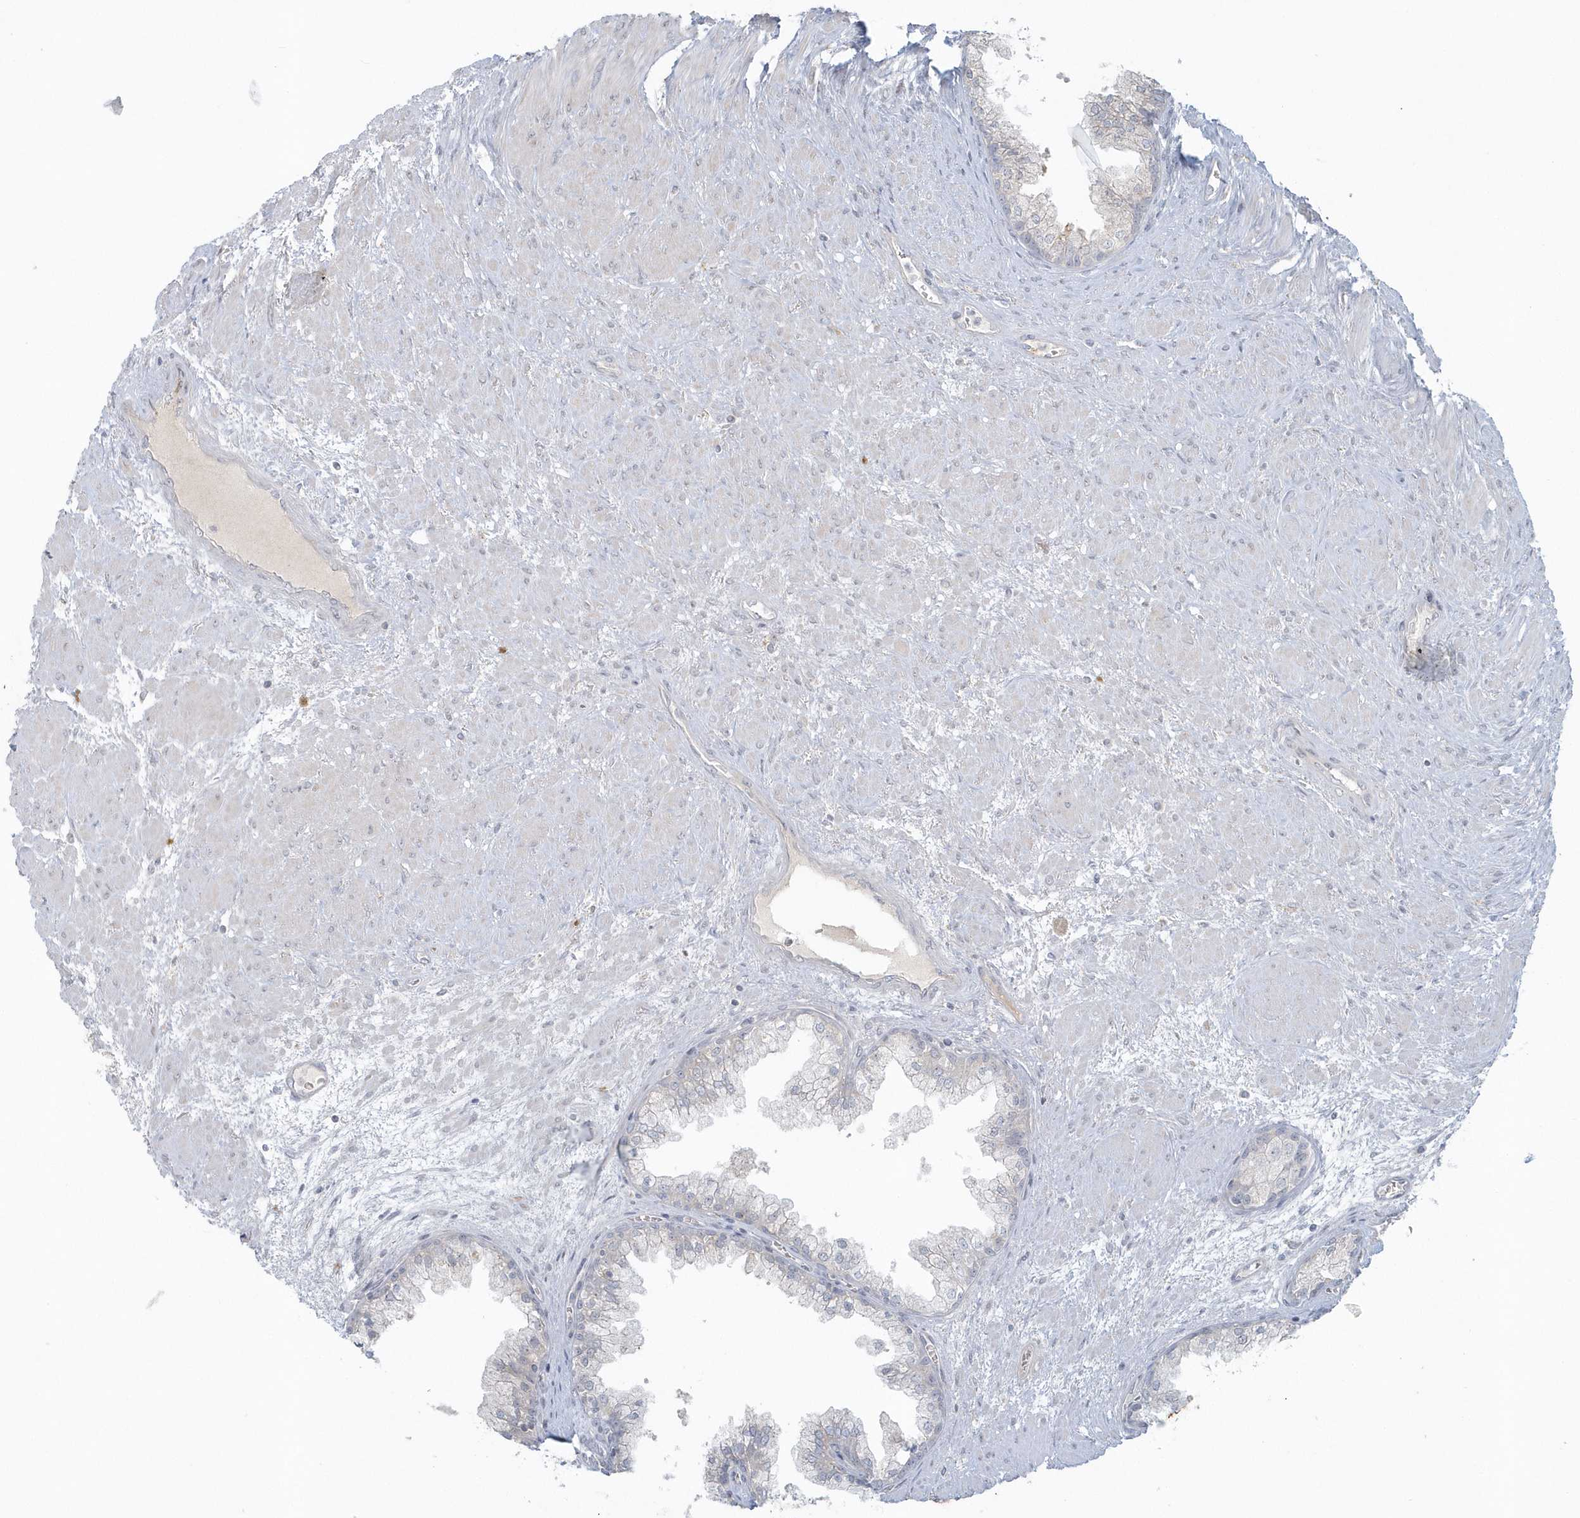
{"staining": {"intensity": "moderate", "quantity": "<25%", "location": "cytoplasmic/membranous"}, "tissue": "prostate cancer", "cell_type": "Tumor cells", "image_type": "cancer", "snomed": [{"axis": "morphology", "description": "Normal tissue, NOS"}, {"axis": "morphology", "description": "Adenocarcinoma, Low grade"}, {"axis": "topography", "description": "Prostate"}, {"axis": "topography", "description": "Peripheral nerve tissue"}], "caption": "Brown immunohistochemical staining in human prostate cancer demonstrates moderate cytoplasmic/membranous expression in about <25% of tumor cells.", "gene": "BLTP3A", "patient": {"sex": "male", "age": 71}}